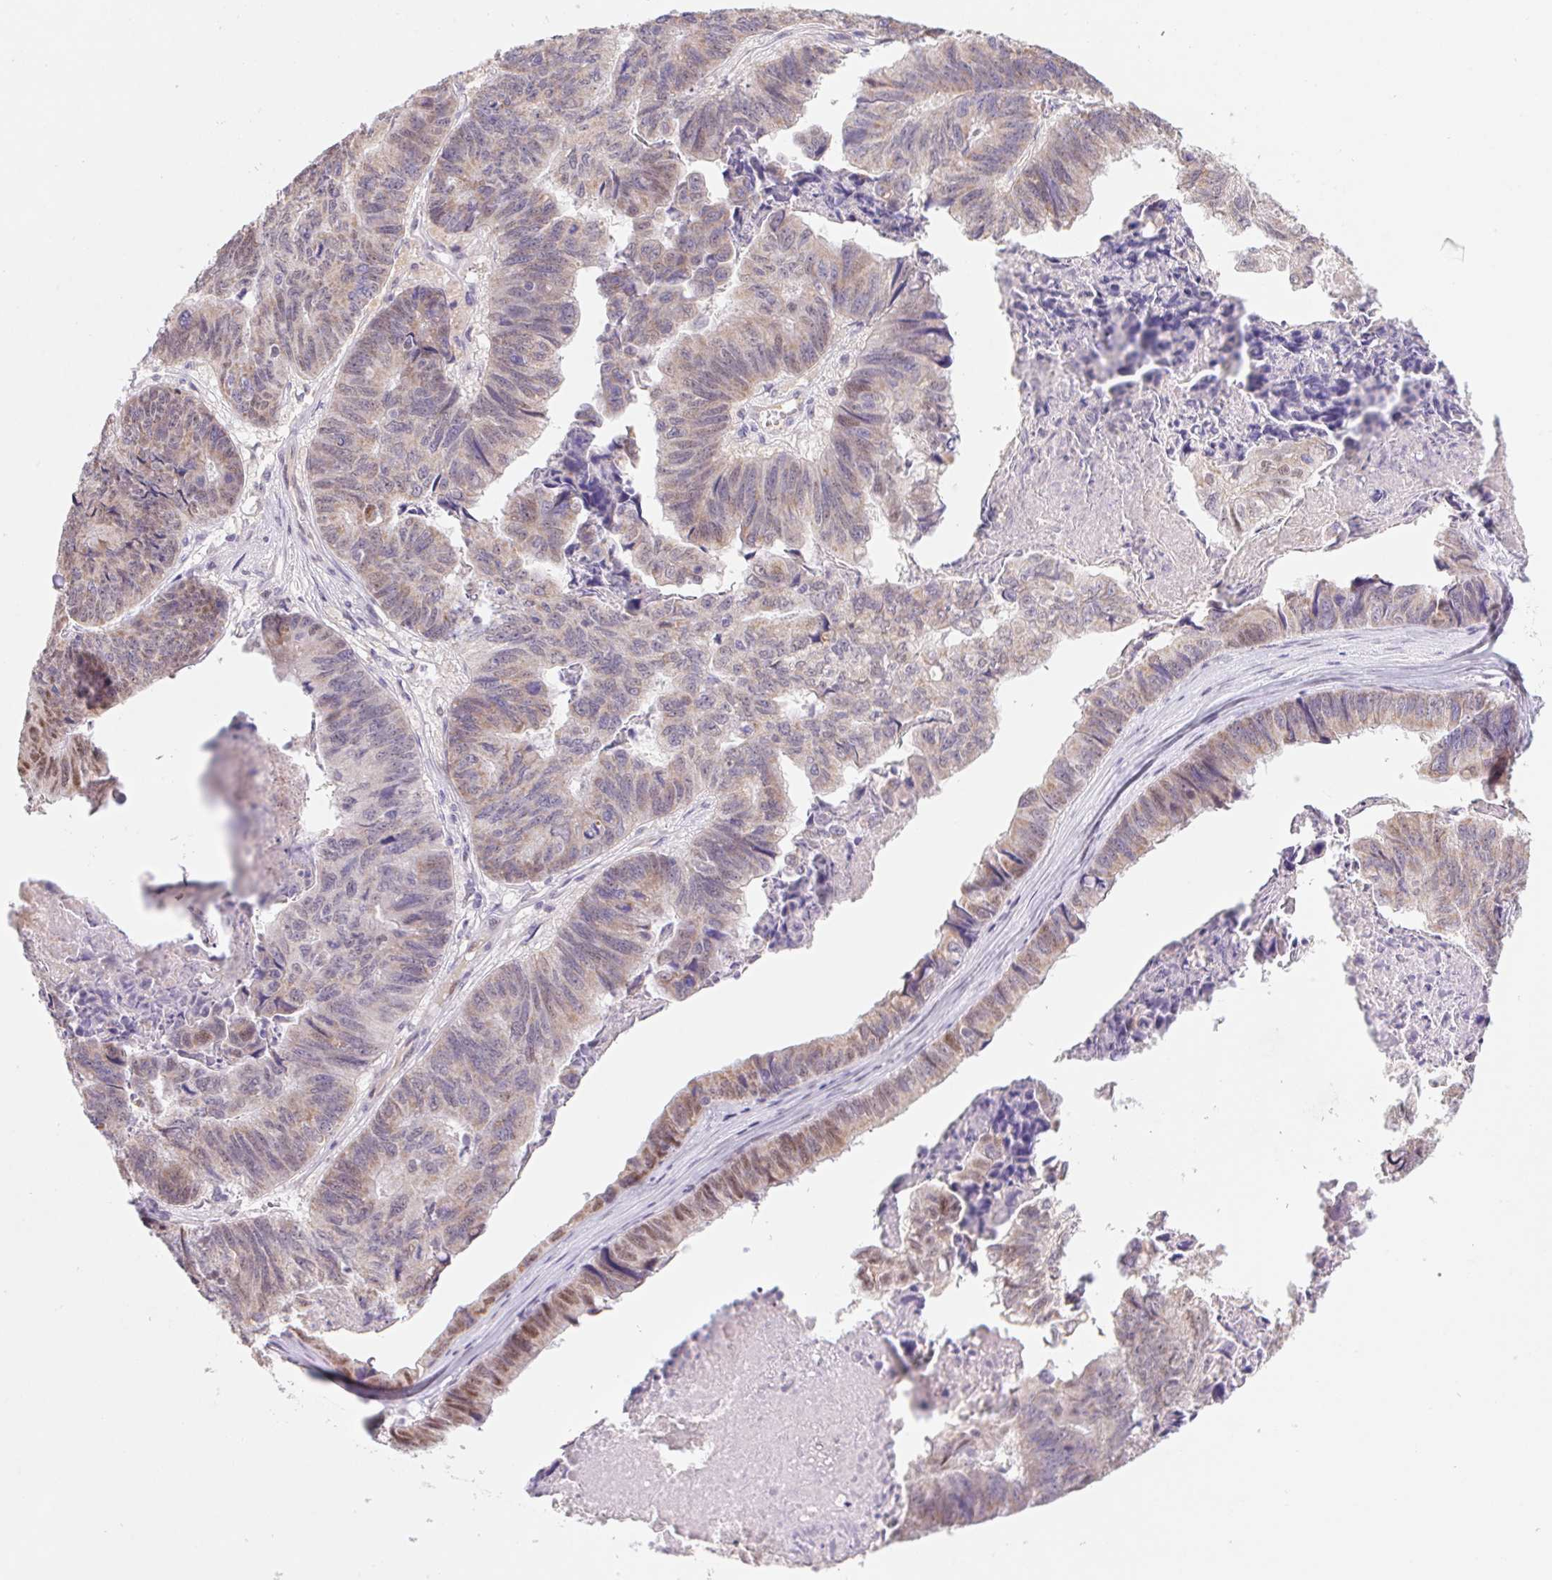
{"staining": {"intensity": "weak", "quantity": "25%-75%", "location": "cytoplasmic/membranous,nuclear"}, "tissue": "stomach cancer", "cell_type": "Tumor cells", "image_type": "cancer", "snomed": [{"axis": "morphology", "description": "Adenocarcinoma, NOS"}, {"axis": "topography", "description": "Stomach, lower"}], "caption": "The micrograph exhibits immunohistochemical staining of adenocarcinoma (stomach). There is weak cytoplasmic/membranous and nuclear expression is identified in about 25%-75% of tumor cells.", "gene": "DPPA5", "patient": {"sex": "male", "age": 77}}